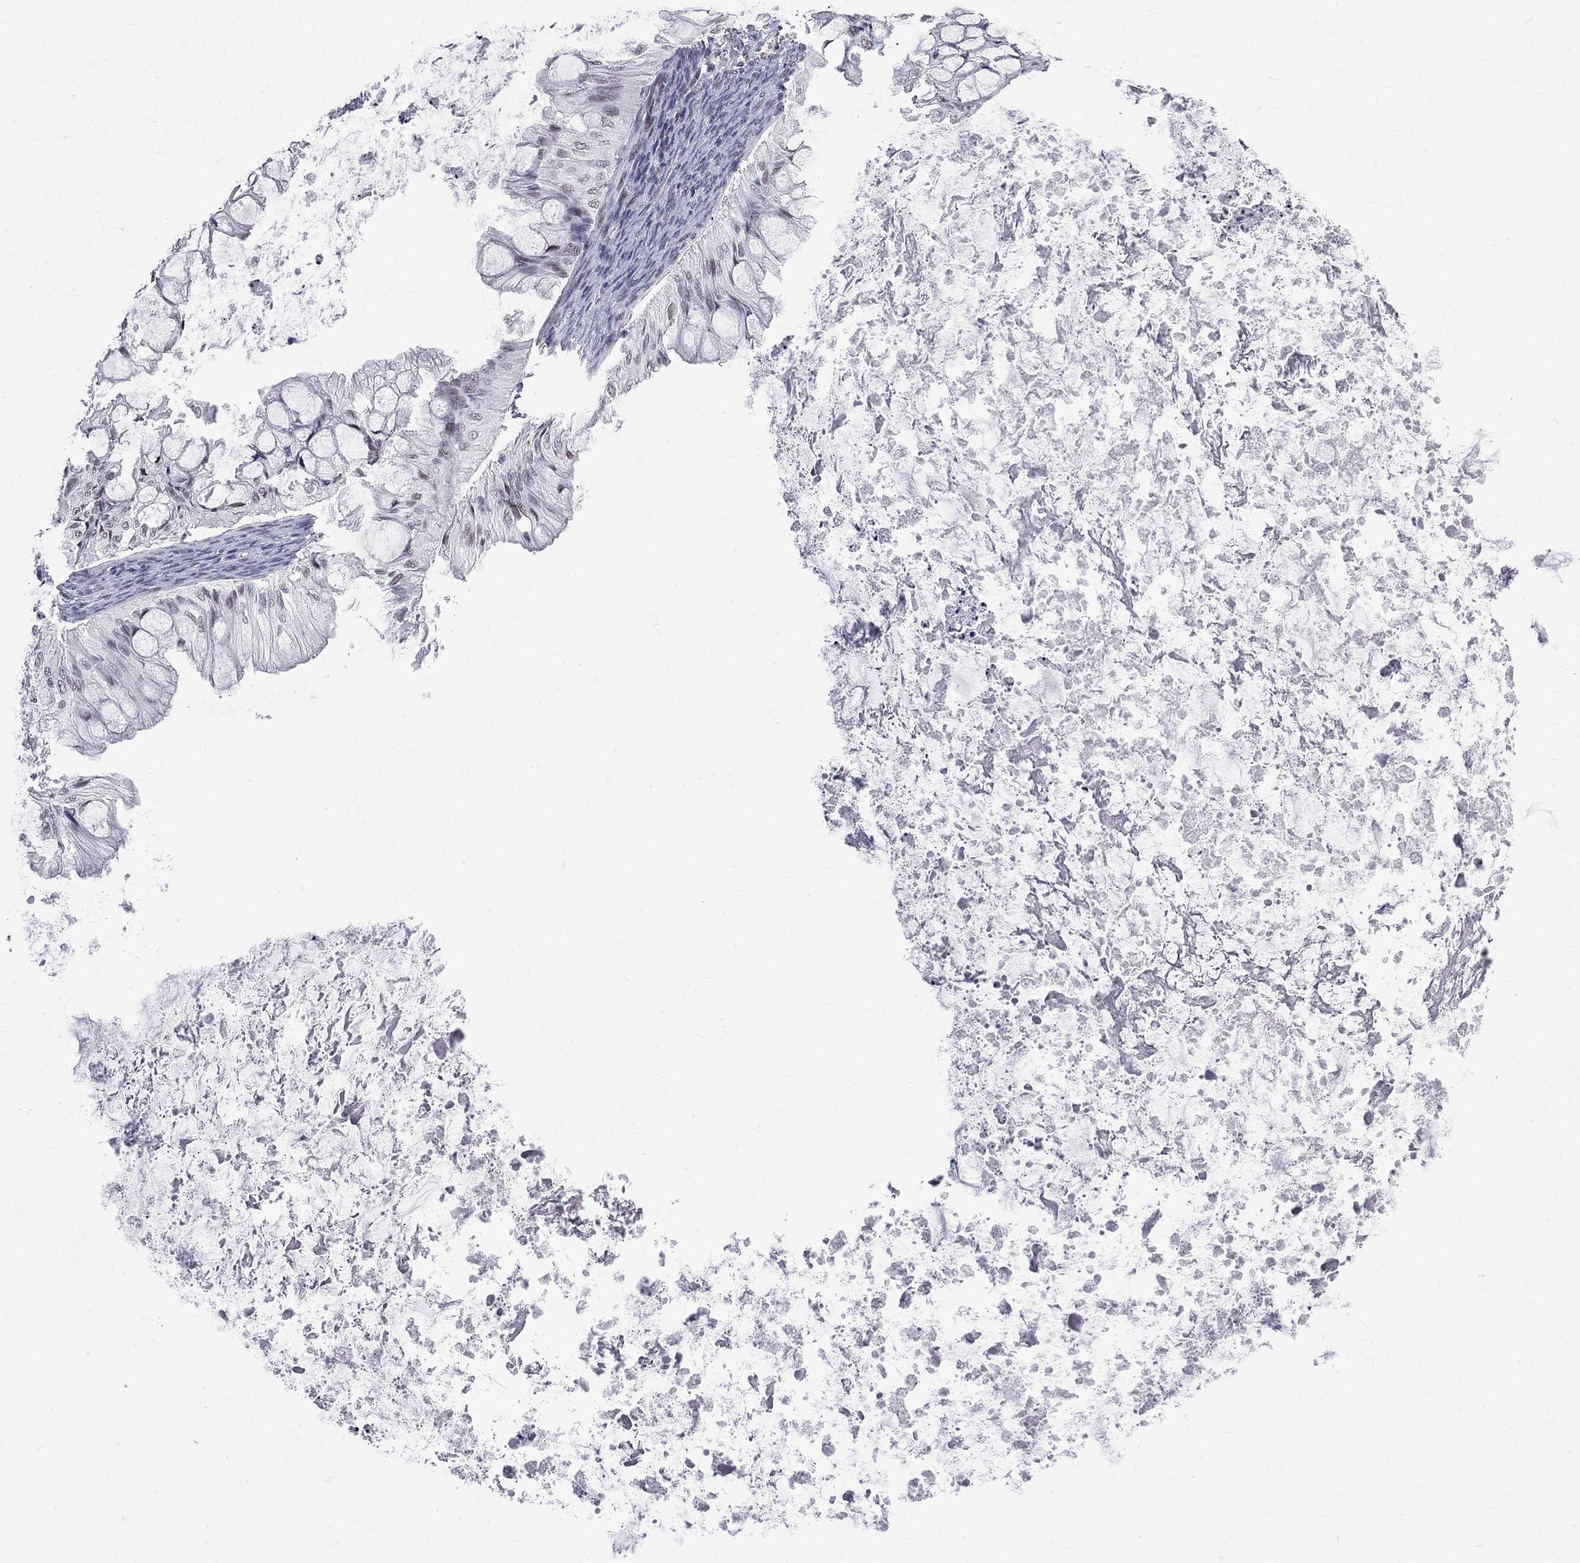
{"staining": {"intensity": "weak", "quantity": "25%-75%", "location": "nuclear"}, "tissue": "ovarian cancer", "cell_type": "Tumor cells", "image_type": "cancer", "snomed": [{"axis": "morphology", "description": "Cystadenocarcinoma, mucinous, NOS"}, {"axis": "topography", "description": "Ovary"}], "caption": "IHC of human ovarian cancer (mucinous cystadenocarcinoma) shows low levels of weak nuclear expression in about 25%-75% of tumor cells.", "gene": "ZBTB47", "patient": {"sex": "female", "age": 57}}